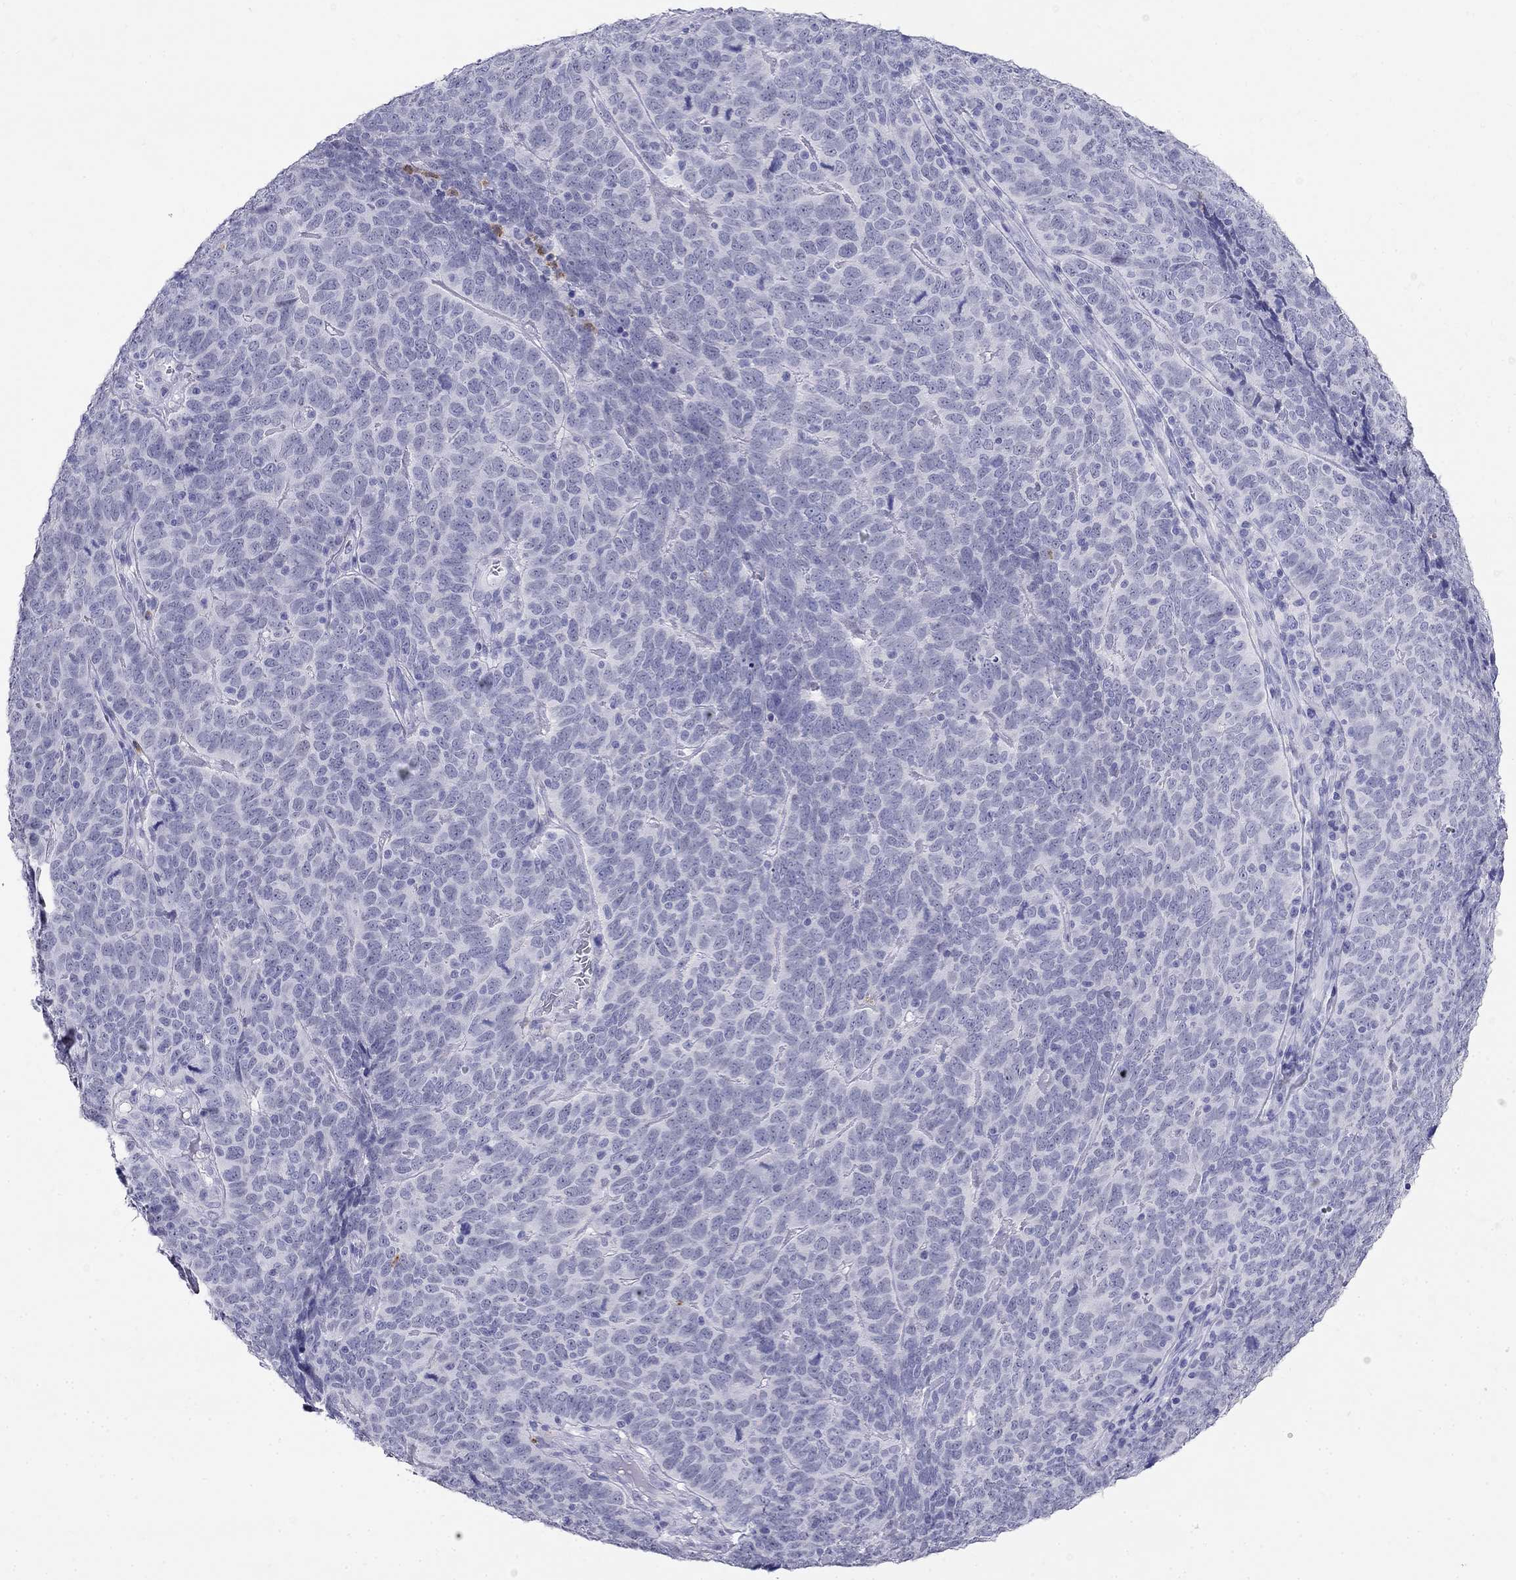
{"staining": {"intensity": "negative", "quantity": "none", "location": "none"}, "tissue": "skin cancer", "cell_type": "Tumor cells", "image_type": "cancer", "snomed": [{"axis": "morphology", "description": "Squamous cell carcinoma, NOS"}, {"axis": "topography", "description": "Skin"}, {"axis": "topography", "description": "Anal"}], "caption": "Immunohistochemical staining of human squamous cell carcinoma (skin) reveals no significant expression in tumor cells. (Stains: DAB IHC with hematoxylin counter stain, Microscopy: brightfield microscopy at high magnification).", "gene": "PPP1R36", "patient": {"sex": "female", "age": 51}}